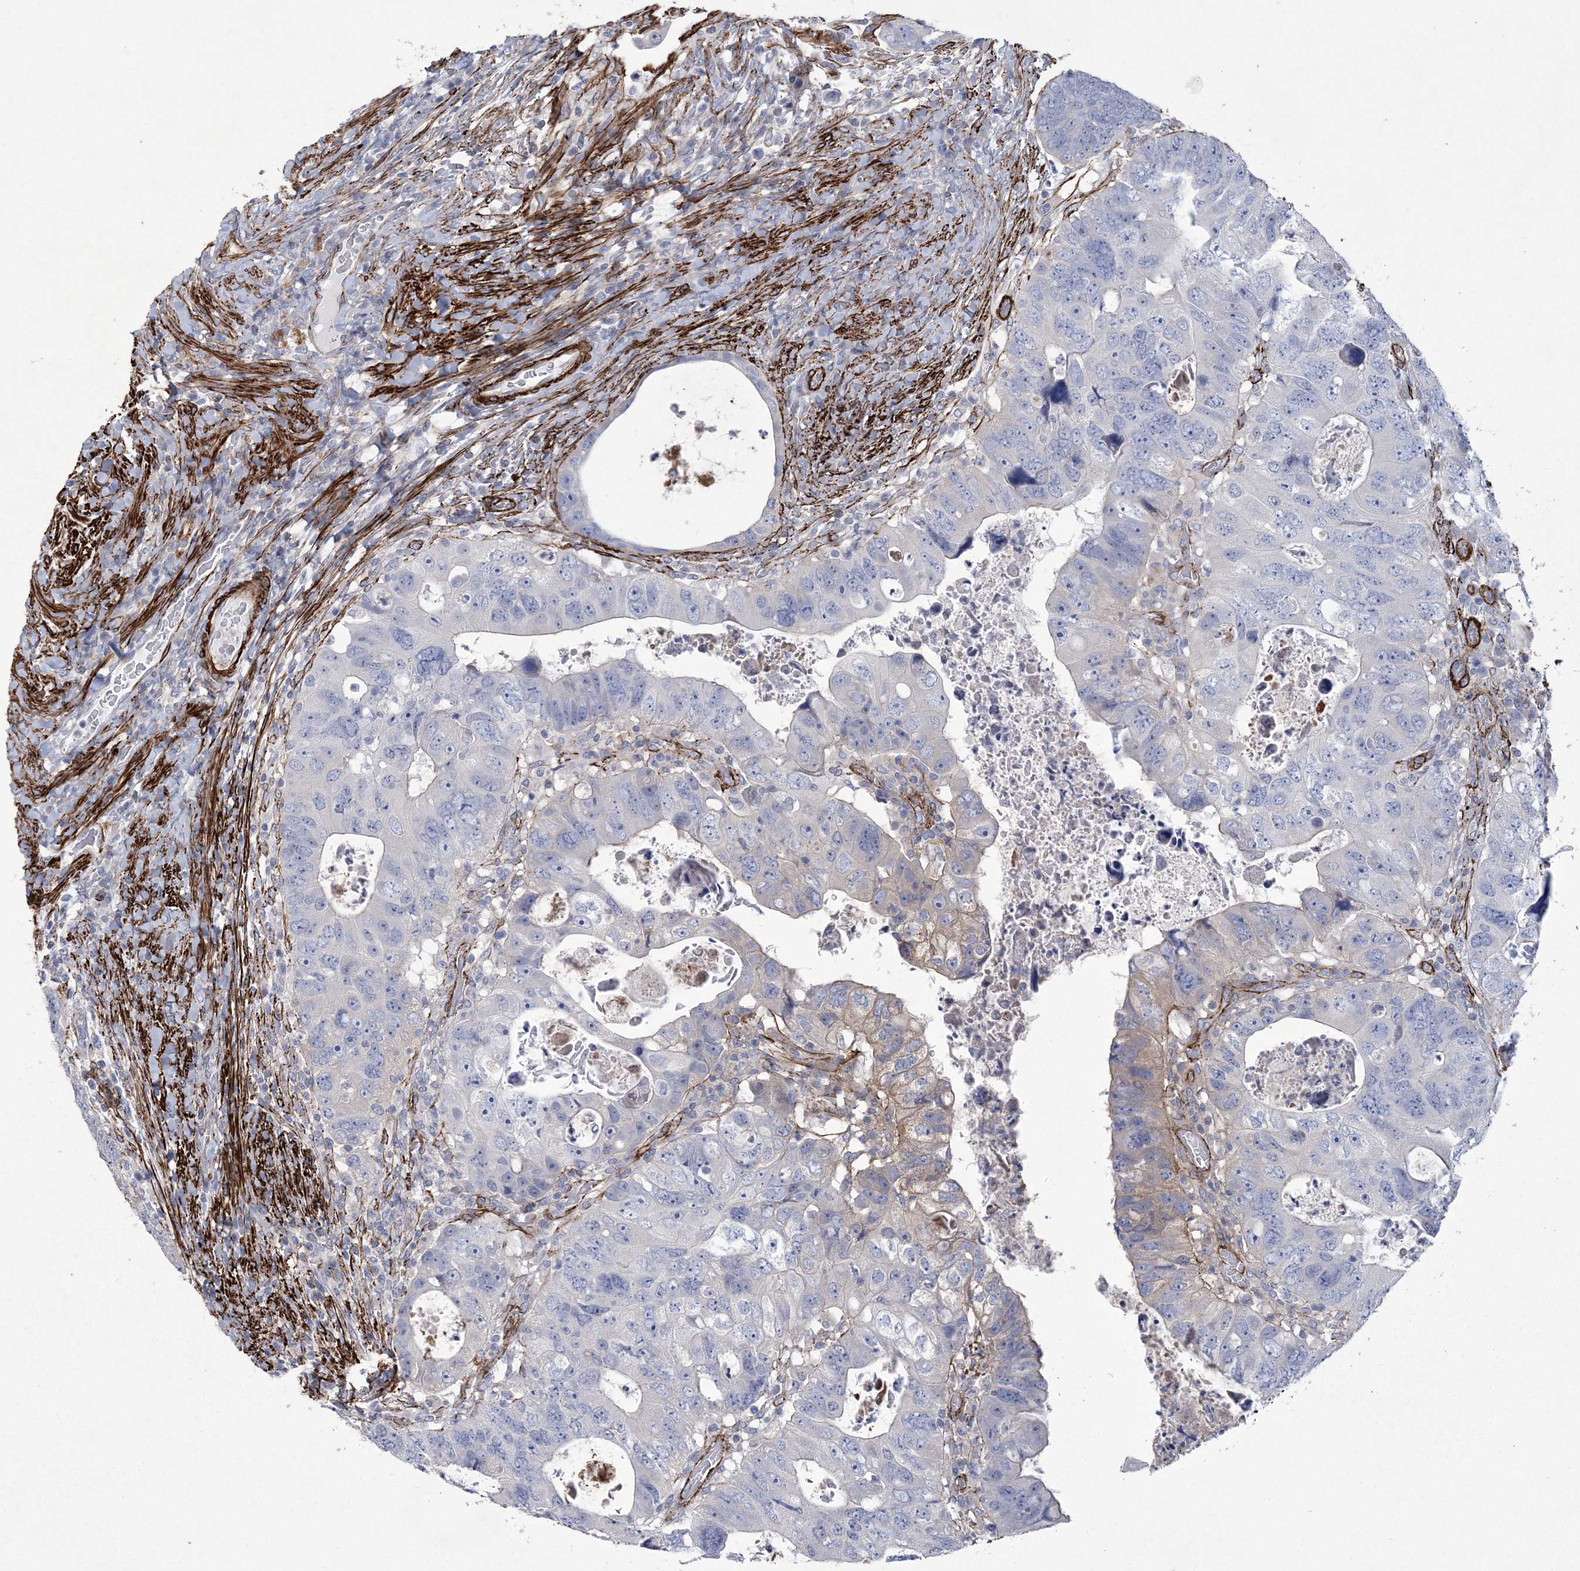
{"staining": {"intensity": "negative", "quantity": "none", "location": "none"}, "tissue": "colorectal cancer", "cell_type": "Tumor cells", "image_type": "cancer", "snomed": [{"axis": "morphology", "description": "Adenocarcinoma, NOS"}, {"axis": "topography", "description": "Rectum"}], "caption": "High power microscopy histopathology image of an immunohistochemistry (IHC) micrograph of adenocarcinoma (colorectal), revealing no significant expression in tumor cells.", "gene": "ARSJ", "patient": {"sex": "male", "age": 59}}